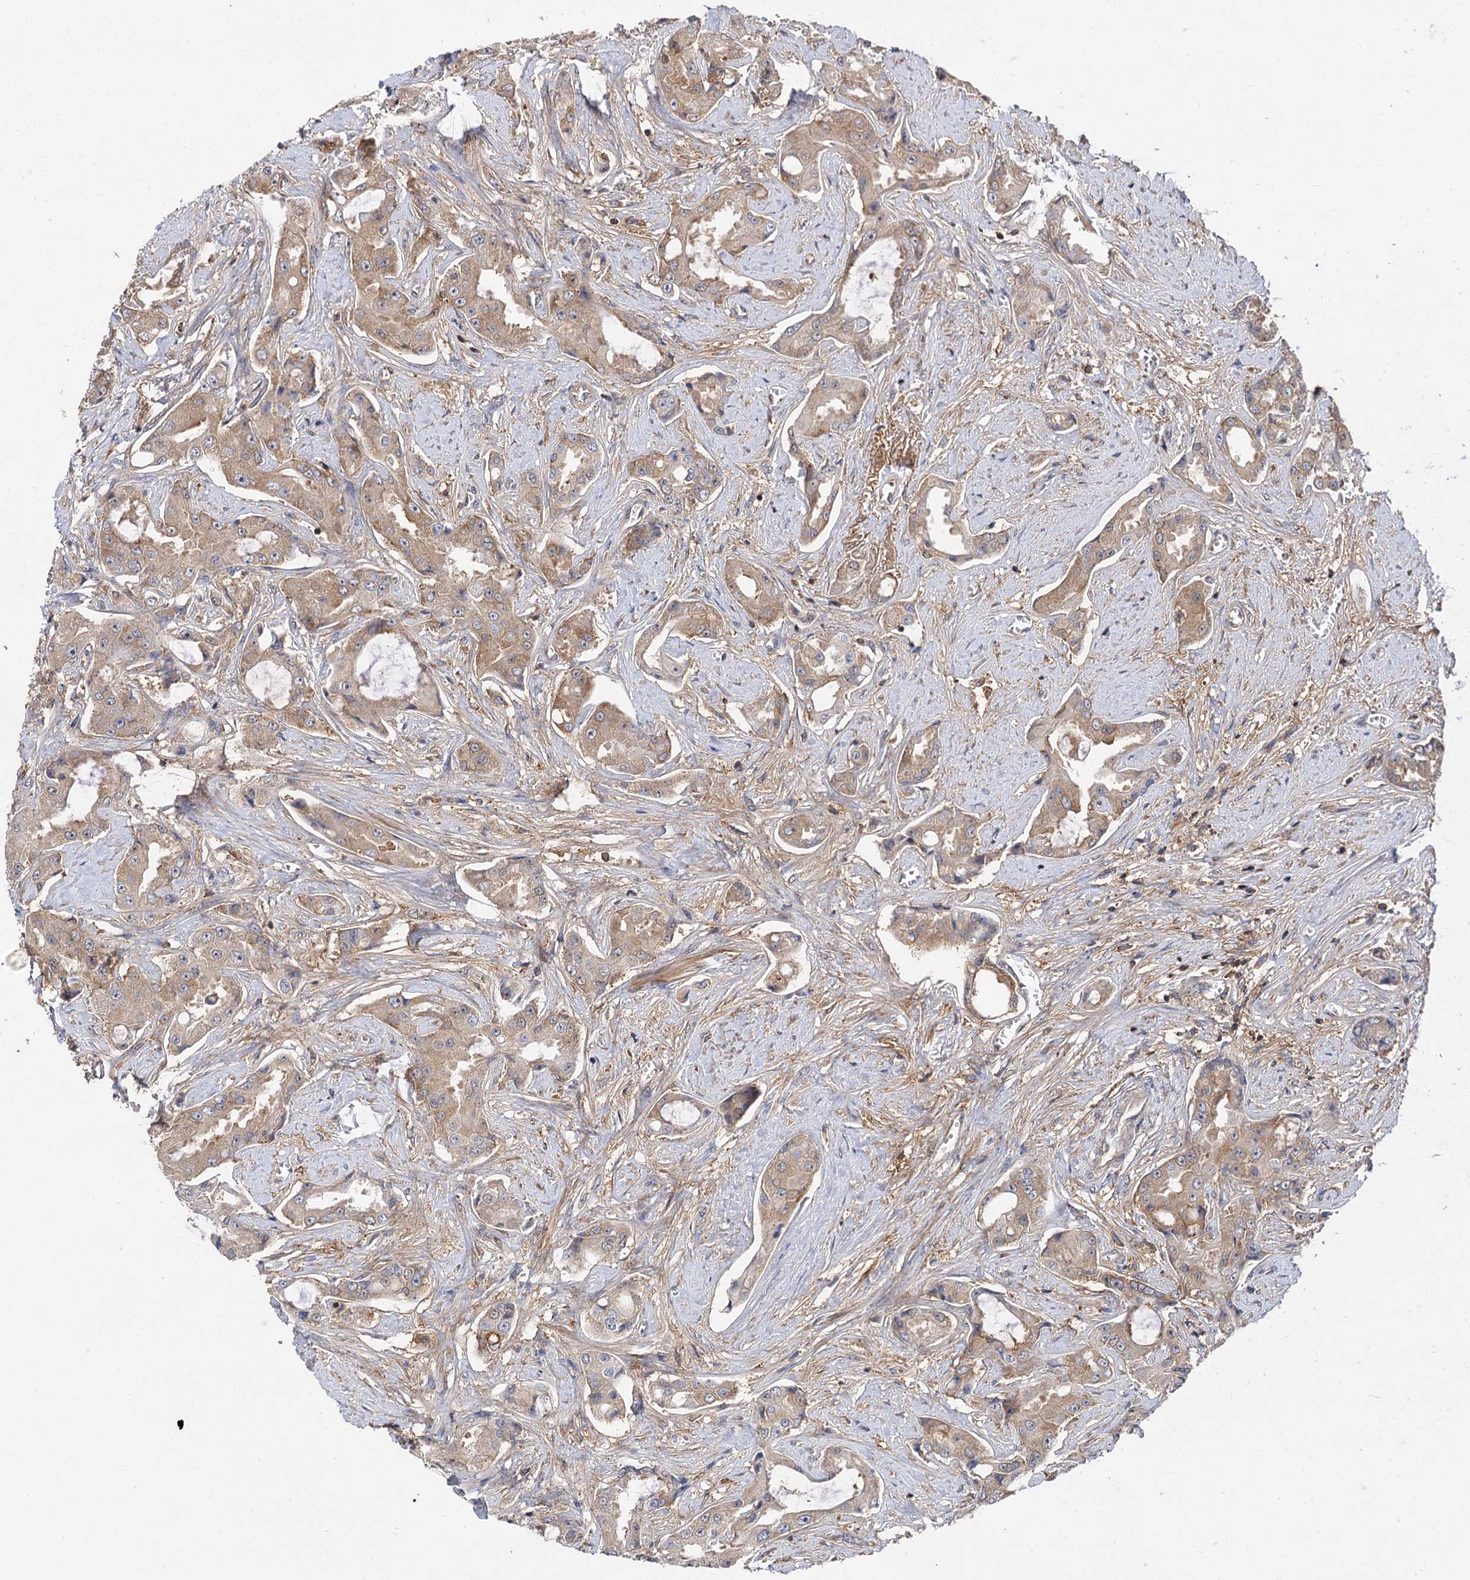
{"staining": {"intensity": "moderate", "quantity": "25%-75%", "location": "cytoplasmic/membranous"}, "tissue": "prostate cancer", "cell_type": "Tumor cells", "image_type": "cancer", "snomed": [{"axis": "morphology", "description": "Adenocarcinoma, High grade"}, {"axis": "topography", "description": "Prostate"}], "caption": "Protein staining of prostate cancer (adenocarcinoma (high-grade)) tissue exhibits moderate cytoplasmic/membranous positivity in approximately 25%-75% of tumor cells.", "gene": "PACS1", "patient": {"sex": "male", "age": 73}}